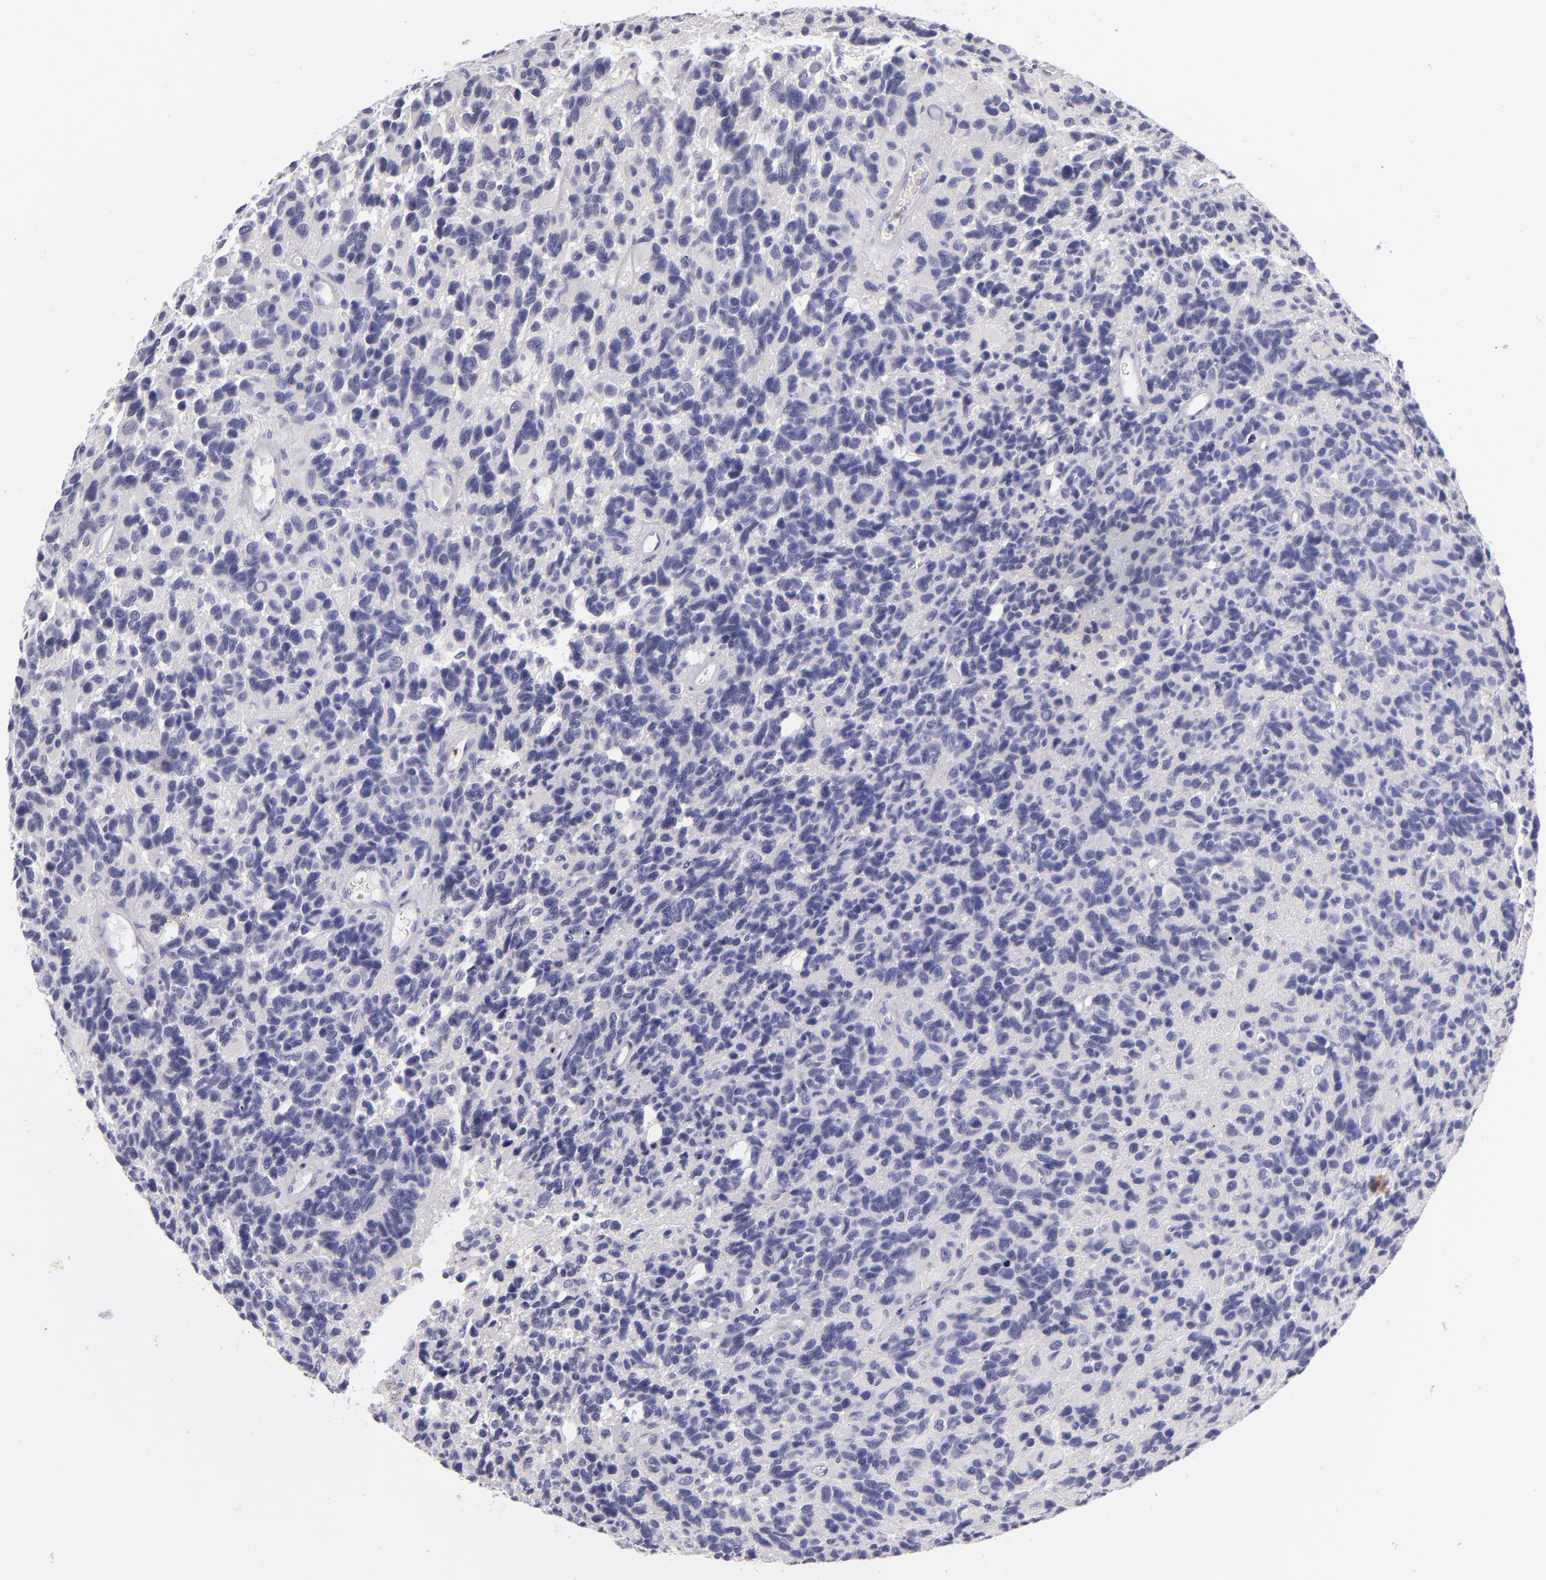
{"staining": {"intensity": "negative", "quantity": "none", "location": "none"}, "tissue": "glioma", "cell_type": "Tumor cells", "image_type": "cancer", "snomed": [{"axis": "morphology", "description": "Glioma, malignant, High grade"}, {"axis": "topography", "description": "Brain"}], "caption": "Immunohistochemical staining of human malignant glioma (high-grade) shows no significant staining in tumor cells.", "gene": "CDH3", "patient": {"sex": "male", "age": 77}}